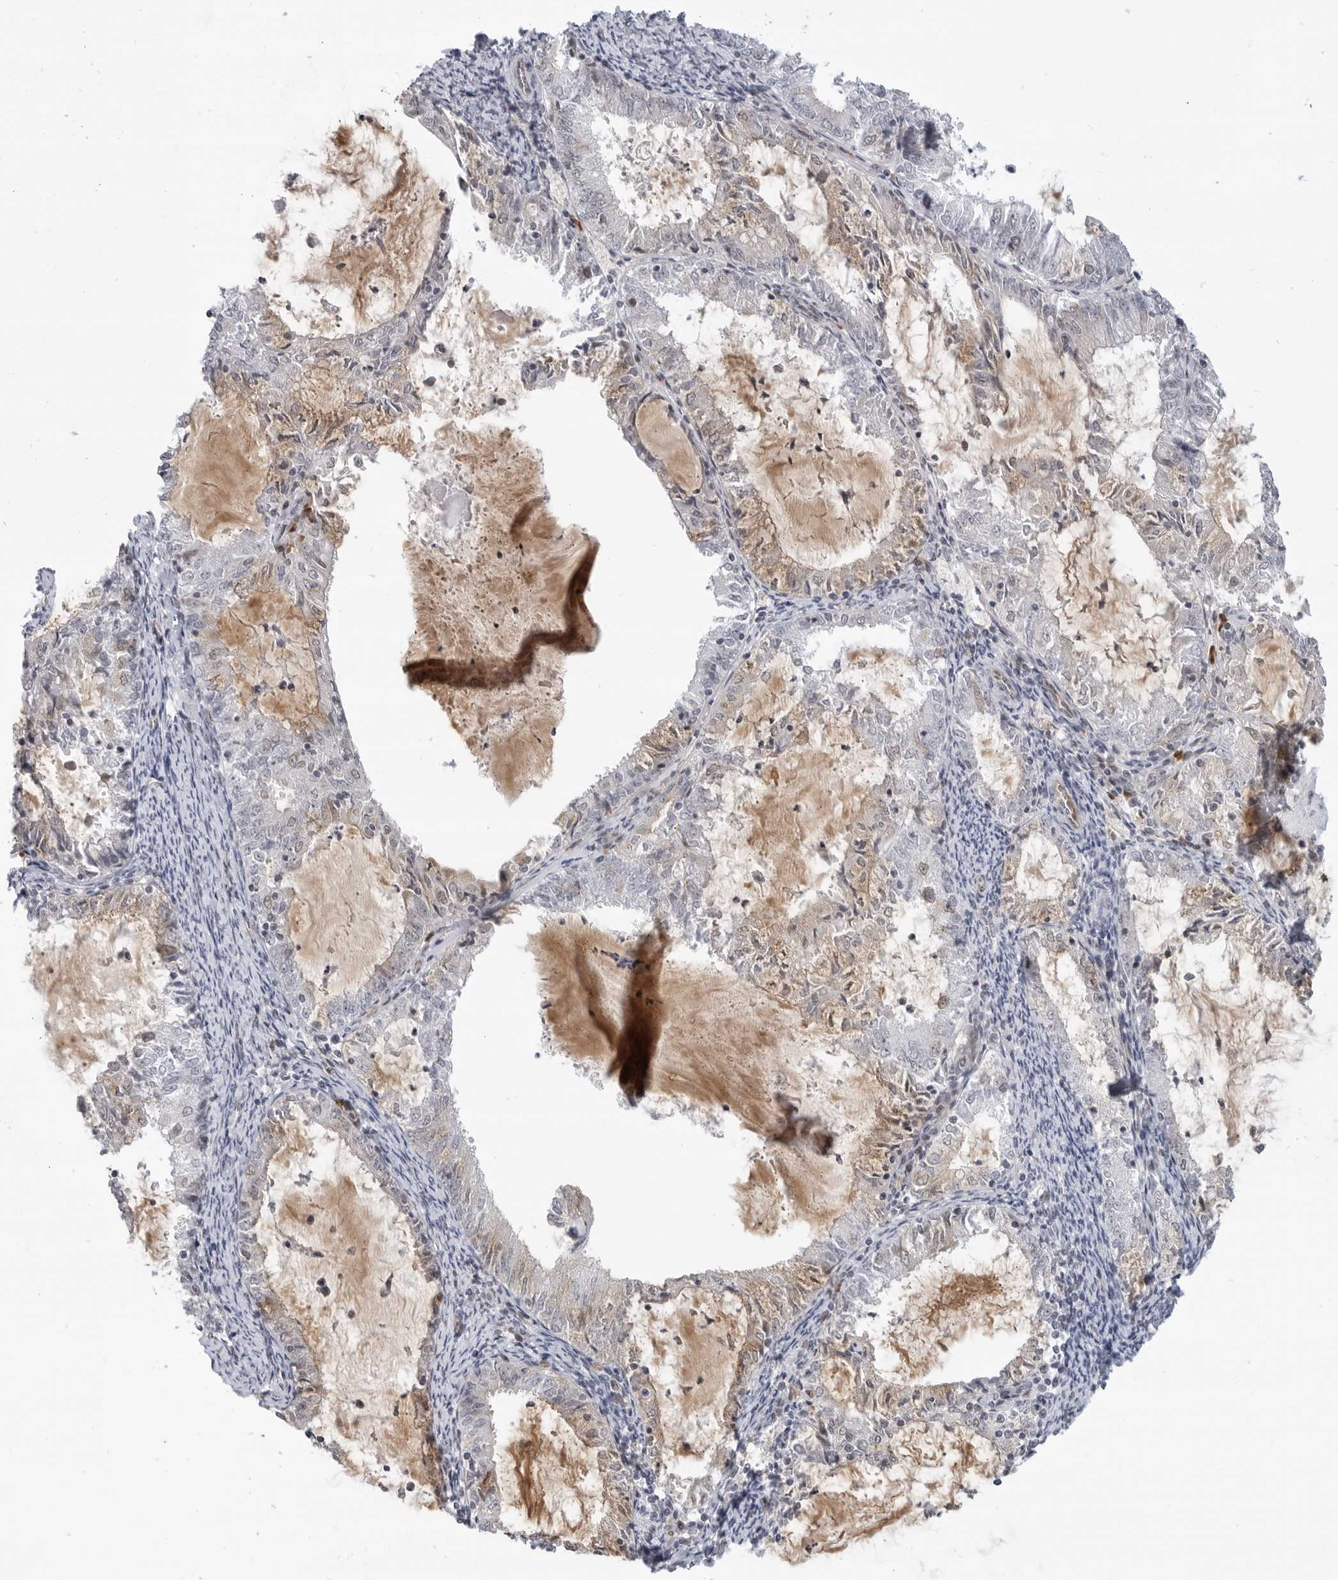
{"staining": {"intensity": "weak", "quantity": "<25%", "location": "cytoplasmic/membranous"}, "tissue": "endometrial cancer", "cell_type": "Tumor cells", "image_type": "cancer", "snomed": [{"axis": "morphology", "description": "Adenocarcinoma, NOS"}, {"axis": "topography", "description": "Endometrium"}], "caption": "Tumor cells are negative for brown protein staining in endometrial cancer.", "gene": "CEP295NL", "patient": {"sex": "female", "age": 57}}